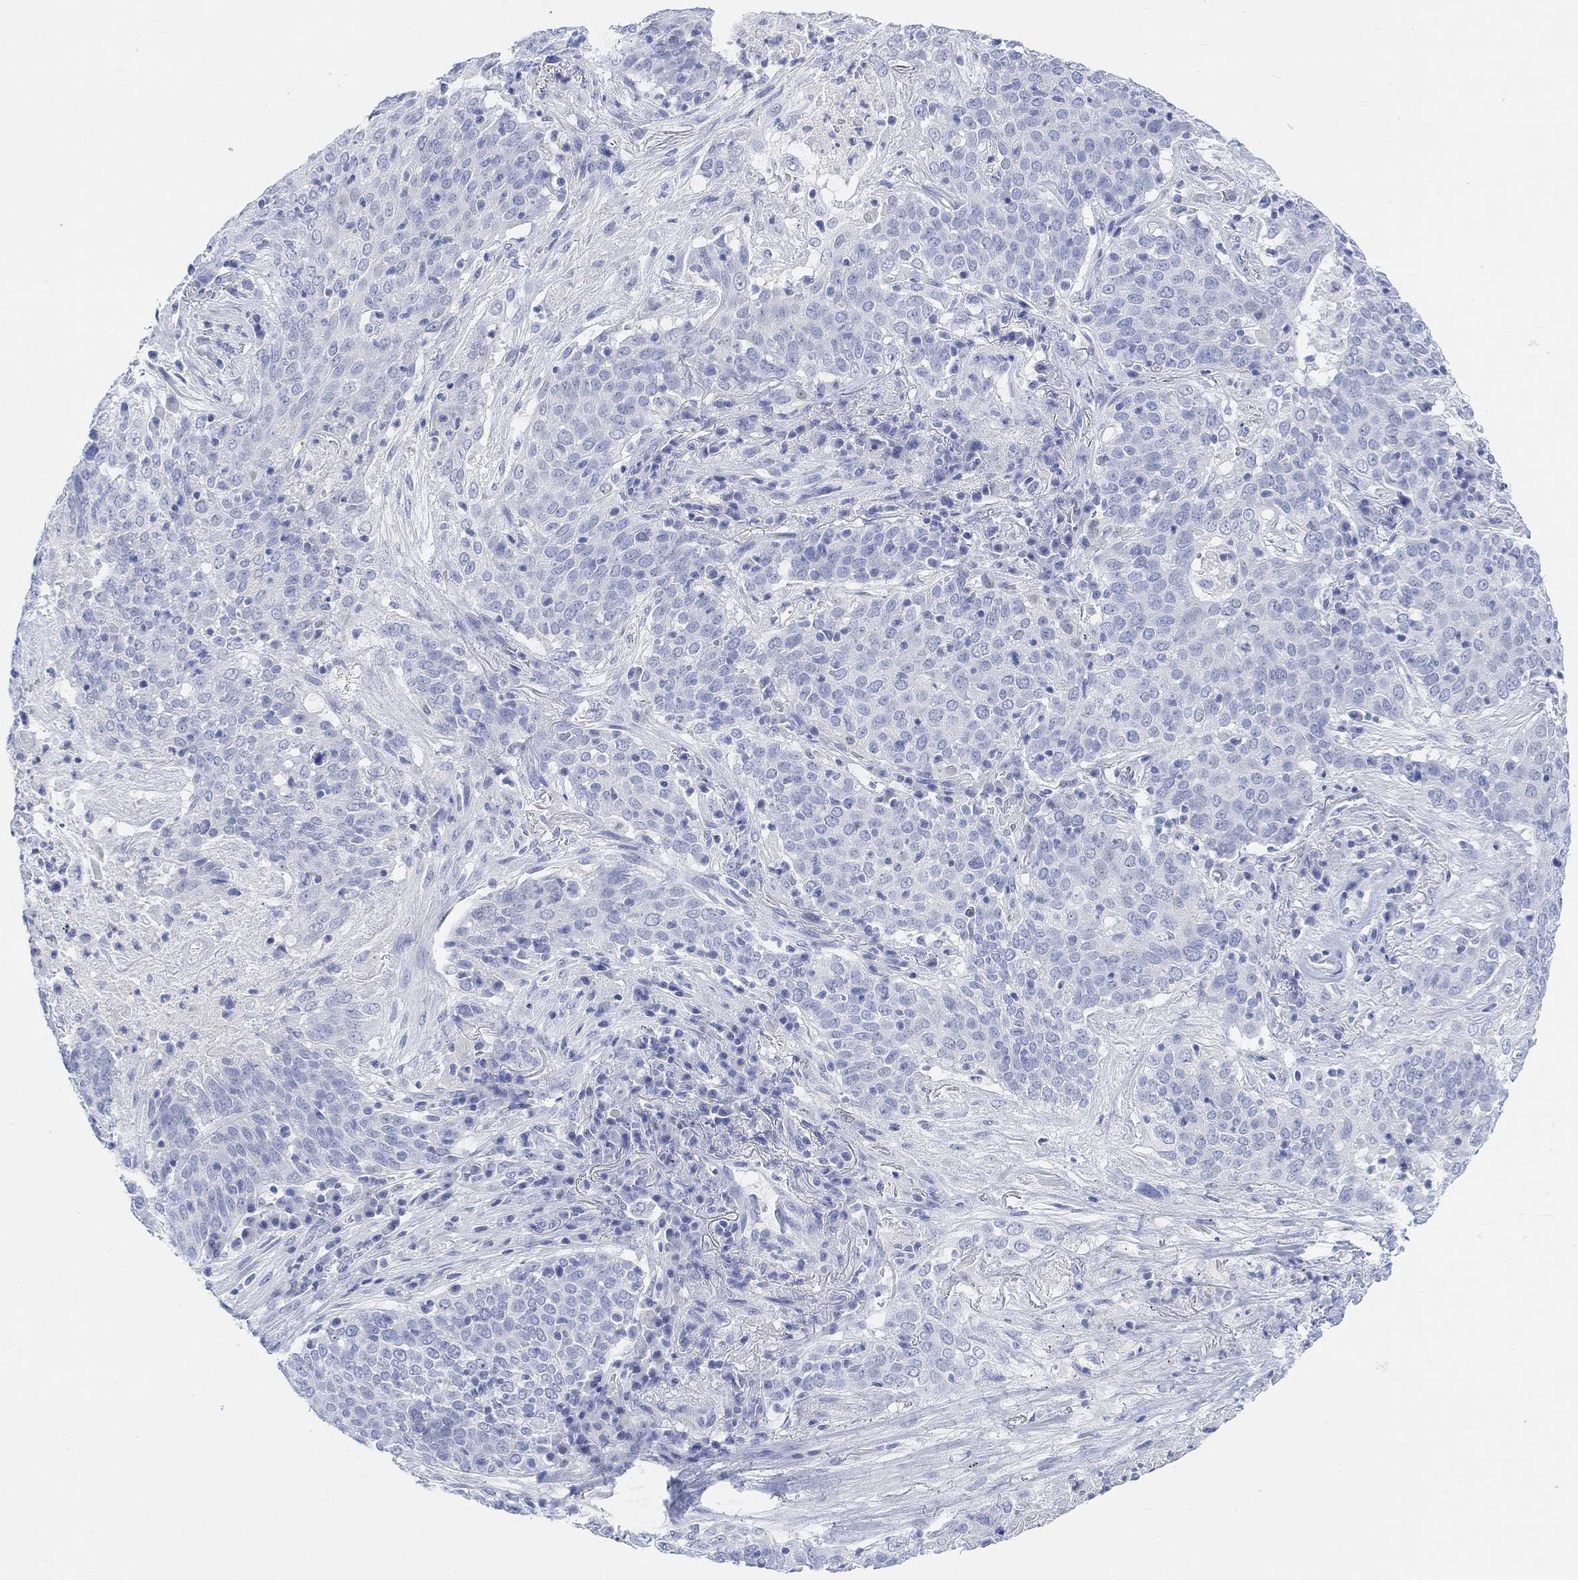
{"staining": {"intensity": "negative", "quantity": "none", "location": "none"}, "tissue": "lung cancer", "cell_type": "Tumor cells", "image_type": "cancer", "snomed": [{"axis": "morphology", "description": "Squamous cell carcinoma, NOS"}, {"axis": "topography", "description": "Lung"}], "caption": "This is an immunohistochemistry micrograph of human lung cancer. There is no staining in tumor cells.", "gene": "ENO4", "patient": {"sex": "male", "age": 82}}